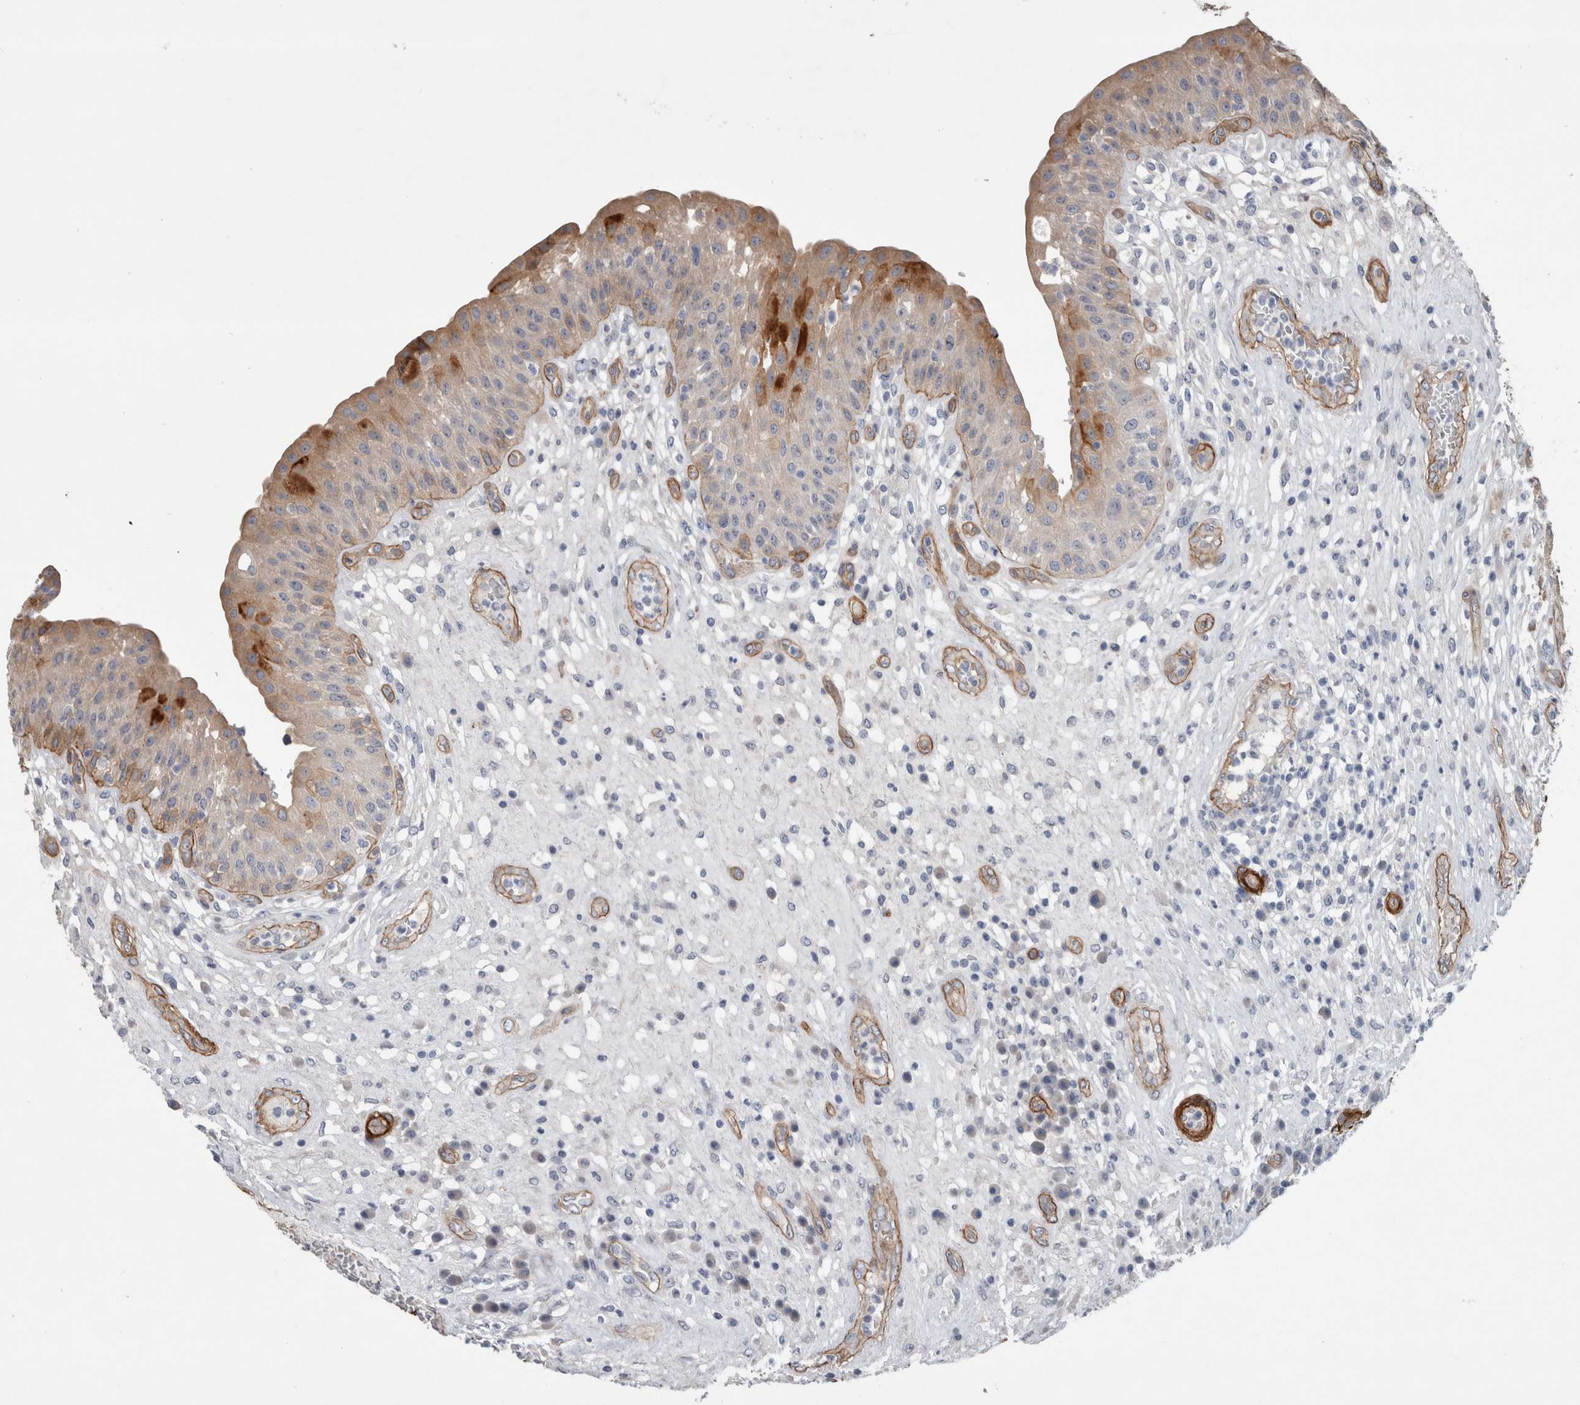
{"staining": {"intensity": "strong", "quantity": "25%-75%", "location": "cytoplasmic/membranous"}, "tissue": "urinary bladder", "cell_type": "Urothelial cells", "image_type": "normal", "snomed": [{"axis": "morphology", "description": "Normal tissue, NOS"}, {"axis": "topography", "description": "Urinary bladder"}], "caption": "Normal urinary bladder was stained to show a protein in brown. There is high levels of strong cytoplasmic/membranous expression in approximately 25%-75% of urothelial cells.", "gene": "BCAM", "patient": {"sex": "female", "age": 62}}